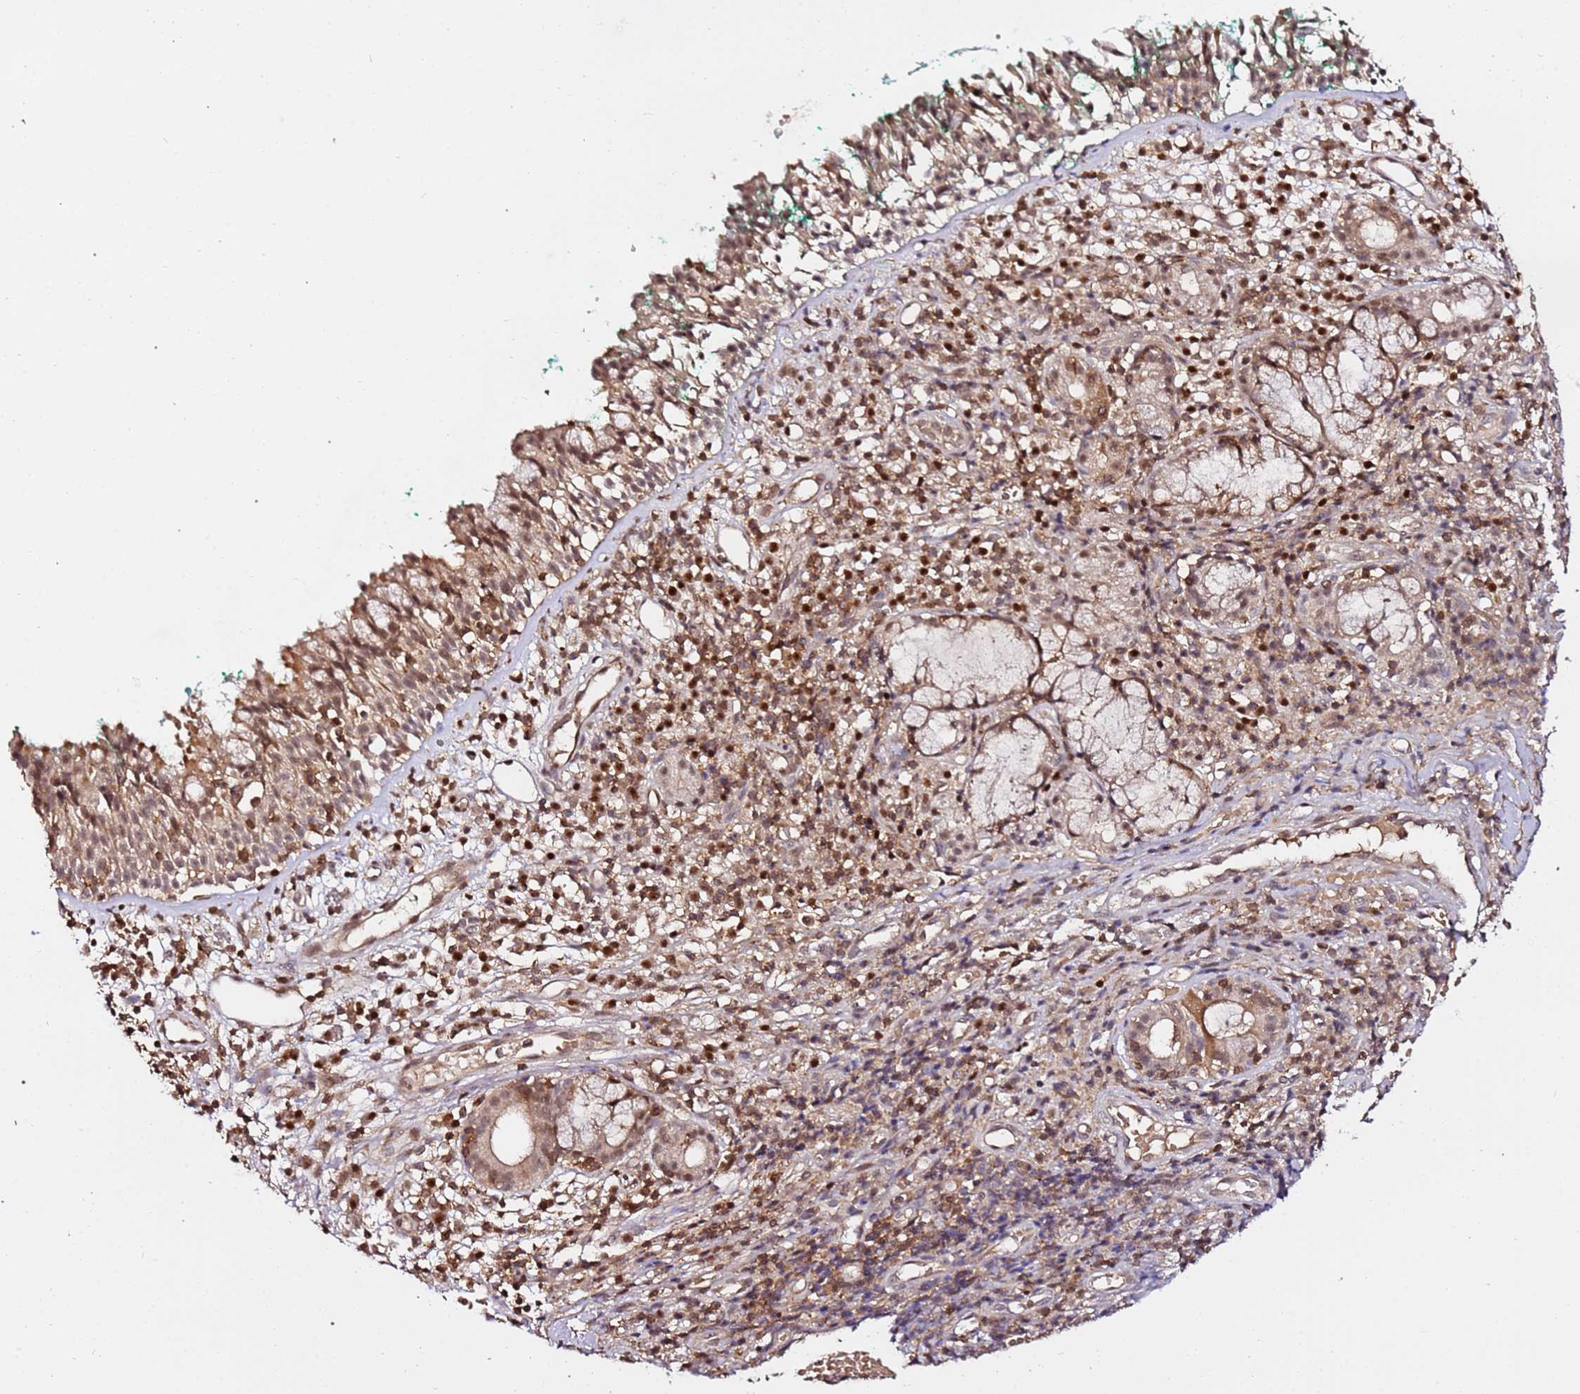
{"staining": {"intensity": "moderate", "quantity": ">75%", "location": "cytoplasmic/membranous"}, "tissue": "adipose tissue", "cell_type": "Adipocytes", "image_type": "normal", "snomed": [{"axis": "morphology", "description": "Normal tissue, NOS"}, {"axis": "morphology", "description": "Basal cell carcinoma"}, {"axis": "topography", "description": "Cartilage tissue"}, {"axis": "topography", "description": "Nasopharynx"}, {"axis": "topography", "description": "Oral tissue"}], "caption": "Protein expression by IHC shows moderate cytoplasmic/membranous positivity in about >75% of adipocytes in normal adipose tissue.", "gene": "OR5V1", "patient": {"sex": "female", "age": 77}}